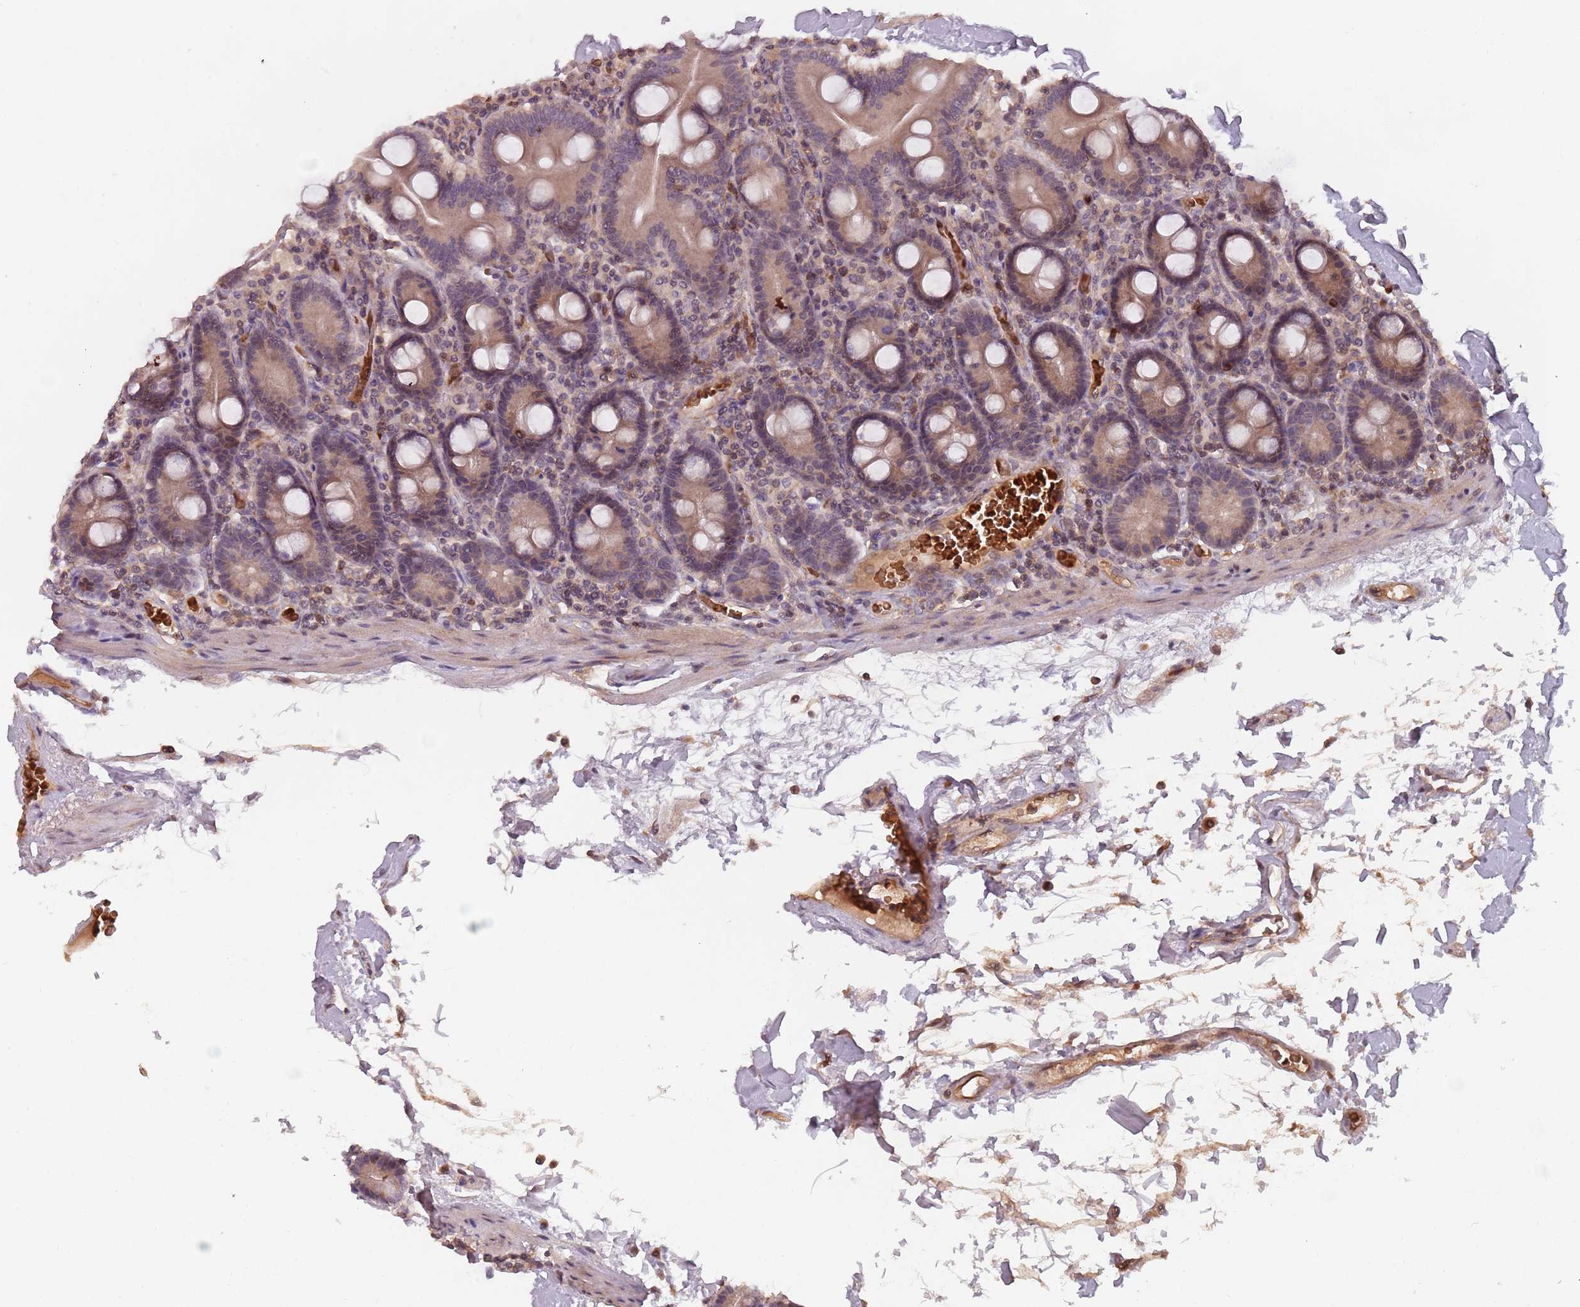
{"staining": {"intensity": "strong", "quantity": "<25%", "location": "cytoplasmic/membranous"}, "tissue": "duodenum", "cell_type": "Glandular cells", "image_type": "normal", "snomed": [{"axis": "morphology", "description": "Normal tissue, NOS"}, {"axis": "topography", "description": "Duodenum"}], "caption": "Immunohistochemical staining of unremarkable human duodenum demonstrates <25% levels of strong cytoplasmic/membranous protein staining in about <25% of glandular cells. (Brightfield microscopy of DAB IHC at high magnification).", "gene": "GPR180", "patient": {"sex": "male", "age": 55}}